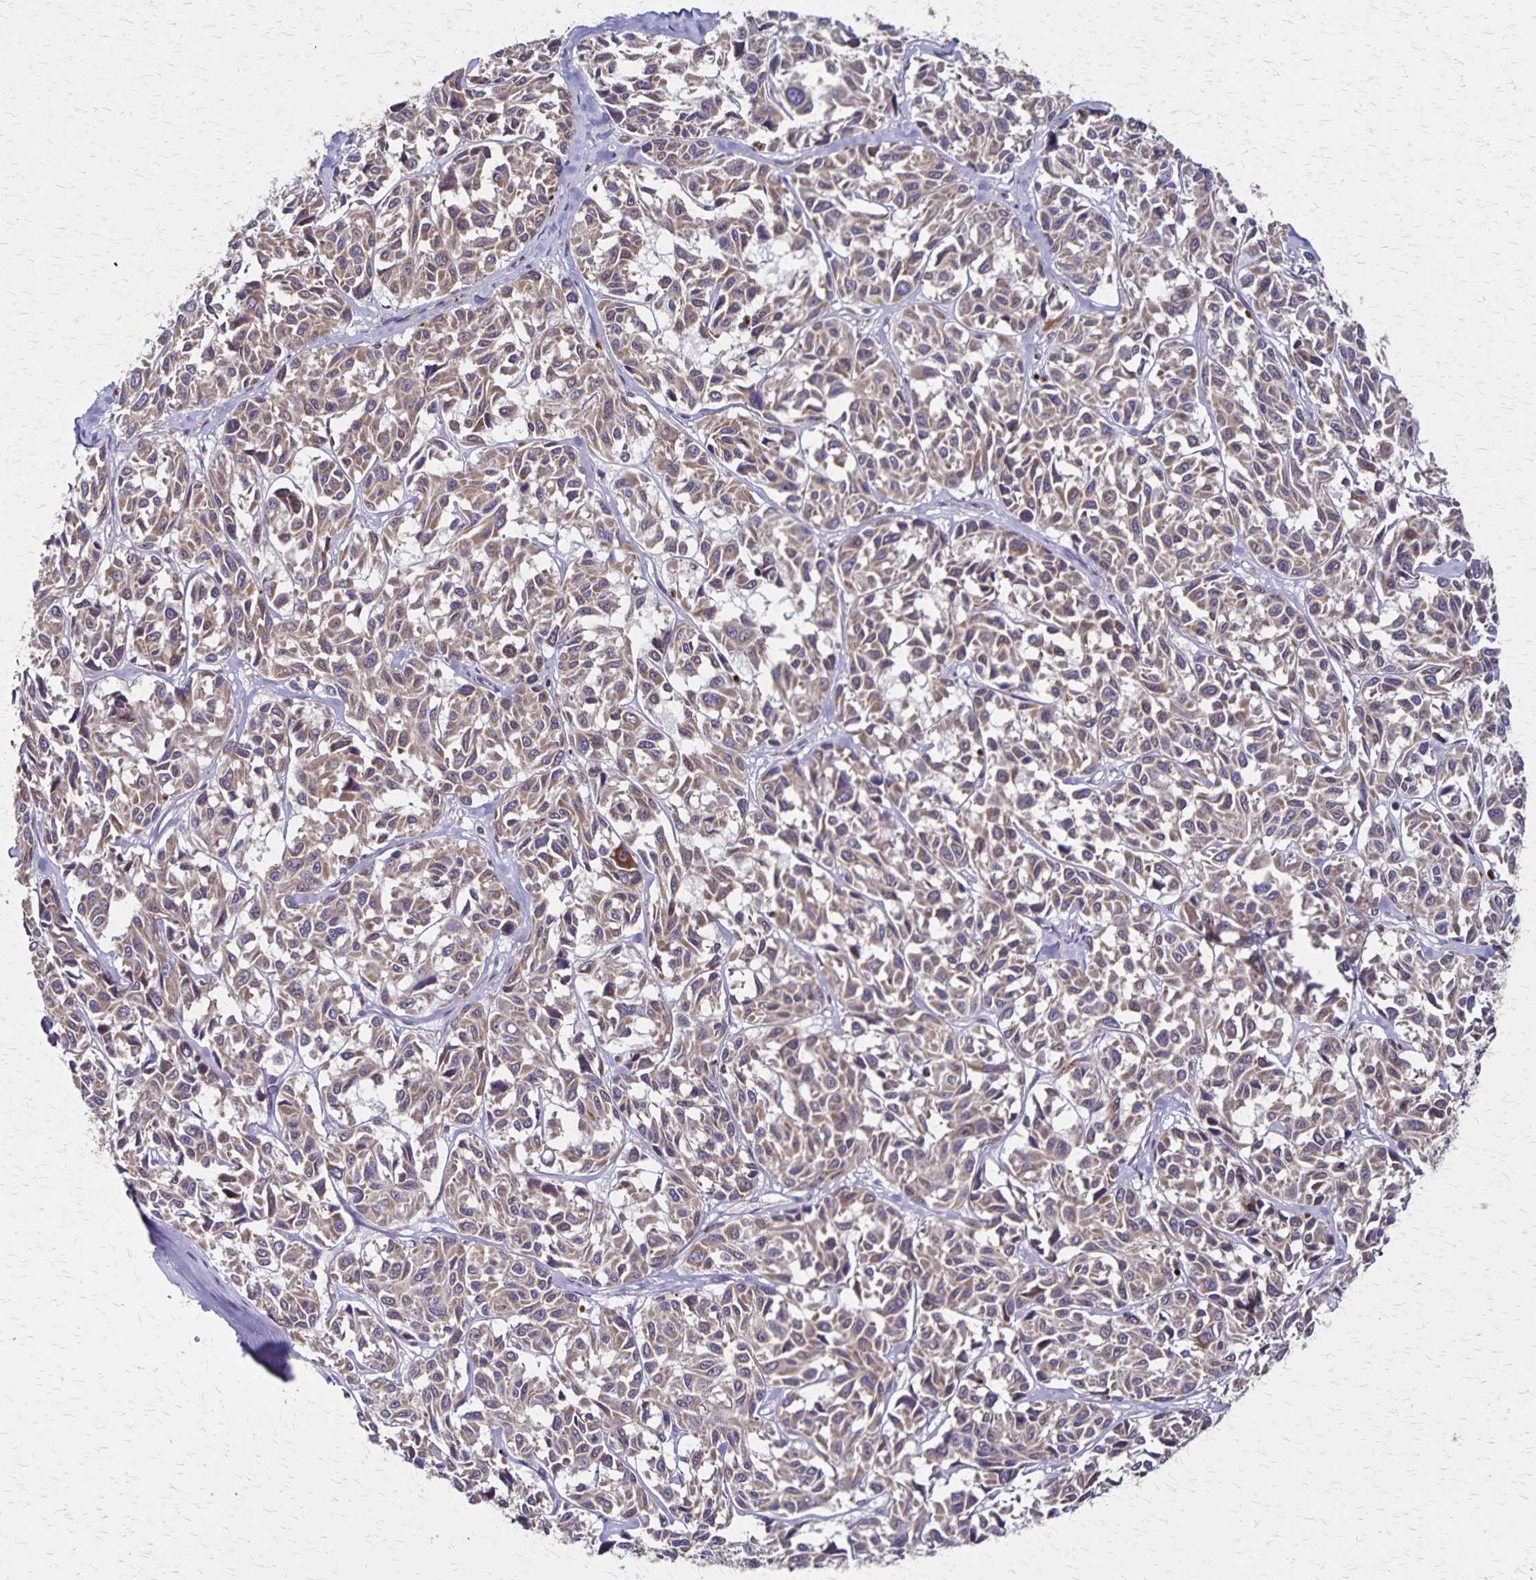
{"staining": {"intensity": "weak", "quantity": ">75%", "location": "cytoplasmic/membranous"}, "tissue": "melanoma", "cell_type": "Tumor cells", "image_type": "cancer", "snomed": [{"axis": "morphology", "description": "Malignant melanoma, NOS"}, {"axis": "topography", "description": "Skin"}], "caption": "Brown immunohistochemical staining in human melanoma exhibits weak cytoplasmic/membranous positivity in approximately >75% of tumor cells.", "gene": "NFS1", "patient": {"sex": "female", "age": 66}}